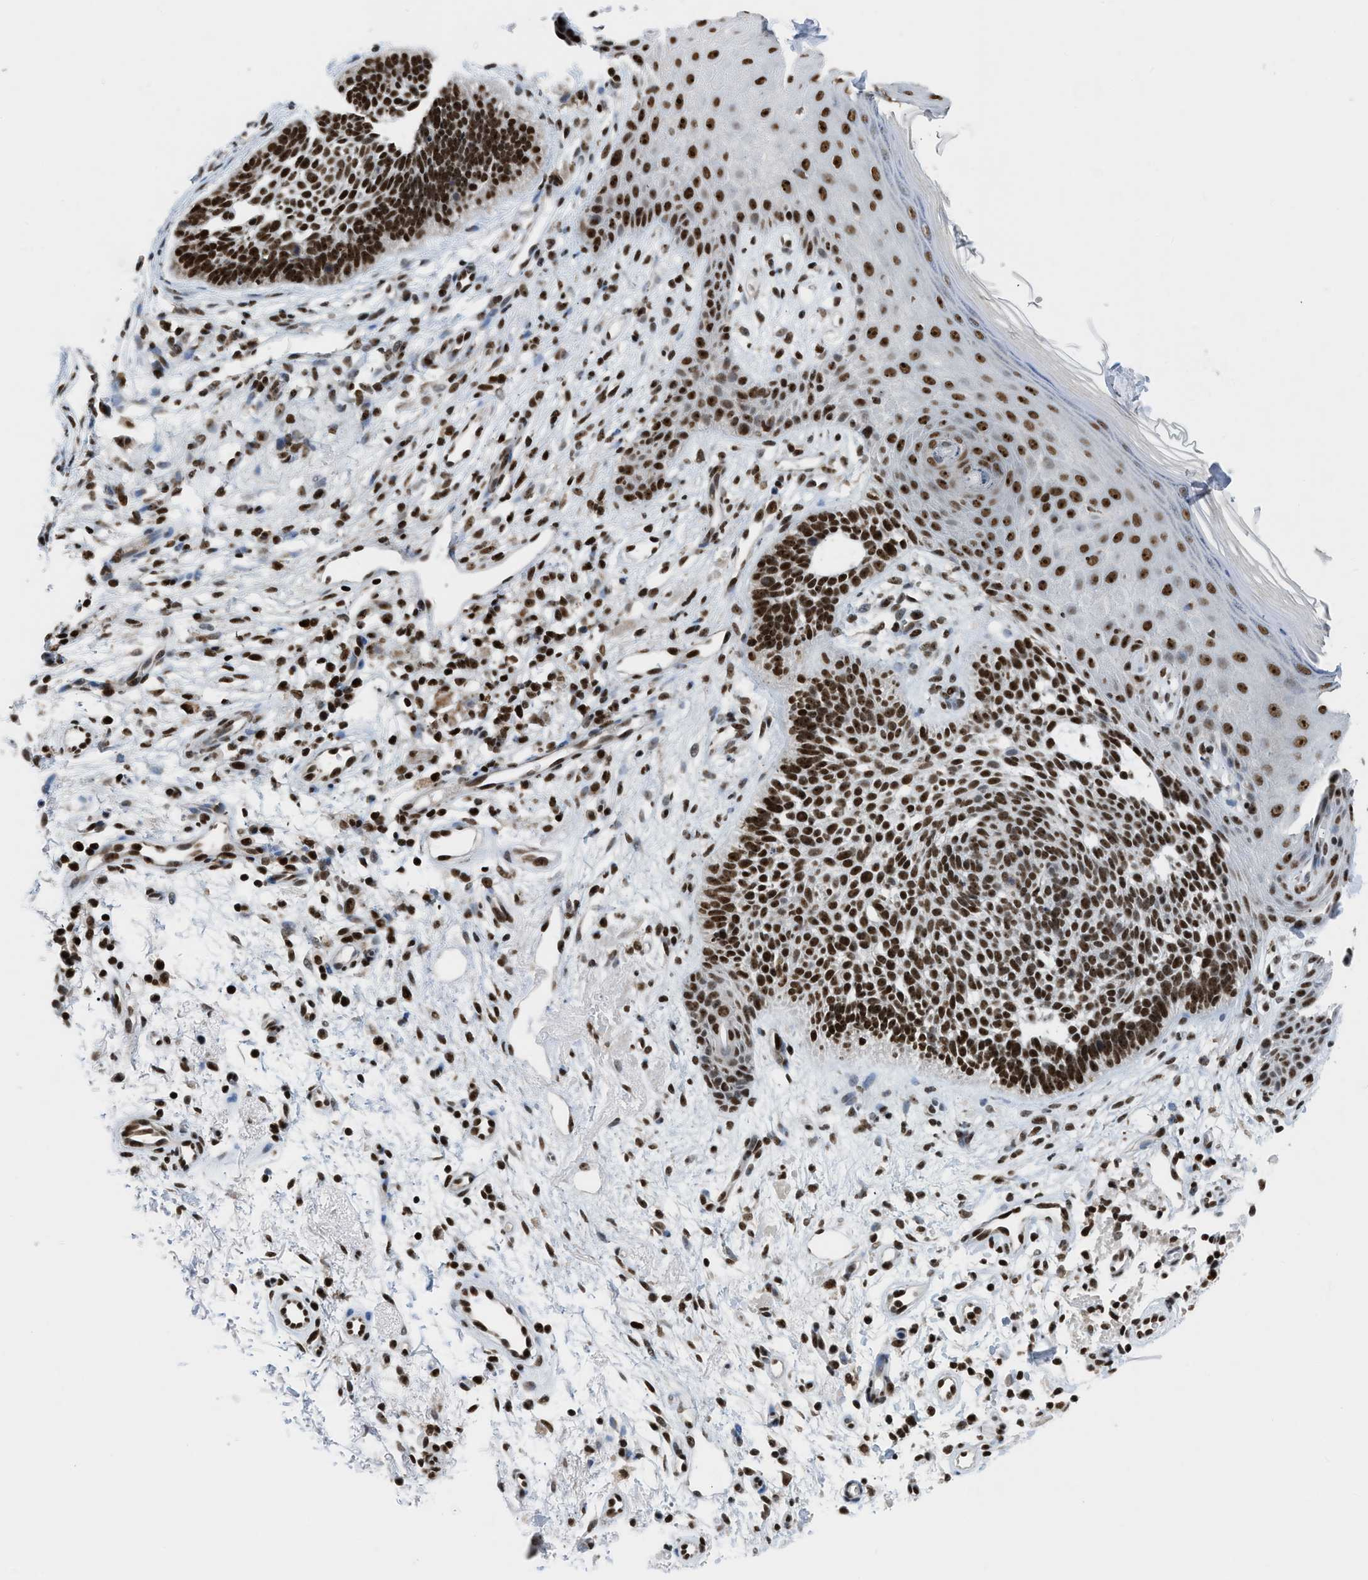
{"staining": {"intensity": "strong", "quantity": ">75%", "location": "nuclear"}, "tissue": "skin cancer", "cell_type": "Tumor cells", "image_type": "cancer", "snomed": [{"axis": "morphology", "description": "Normal tissue, NOS"}, {"axis": "morphology", "description": "Basal cell carcinoma"}, {"axis": "topography", "description": "Skin"}], "caption": "IHC image of neoplastic tissue: skin cancer stained using immunohistochemistry (IHC) exhibits high levels of strong protein expression localized specifically in the nuclear of tumor cells, appearing as a nuclear brown color.", "gene": "RAD51B", "patient": {"sex": "female", "age": 69}}